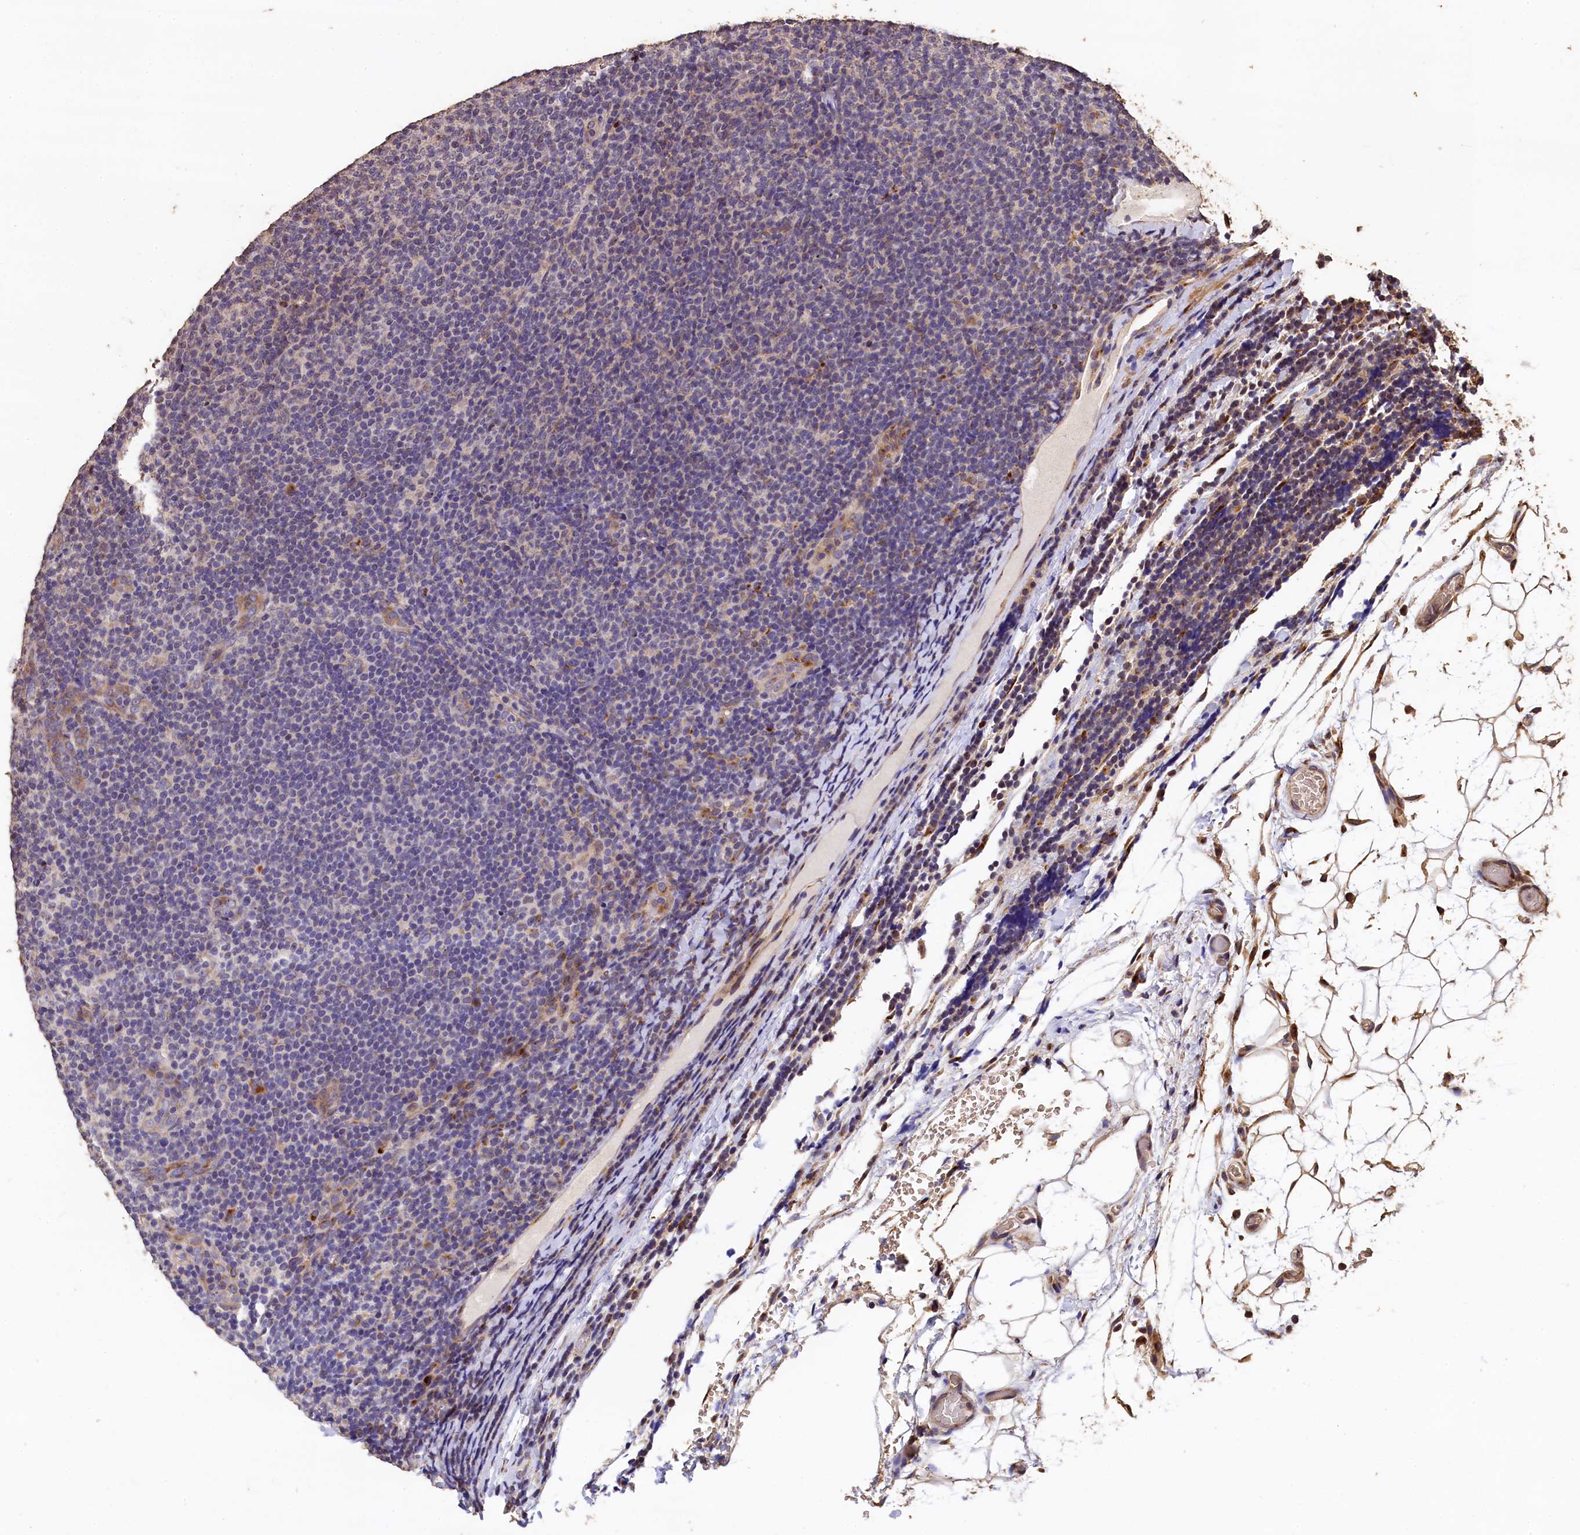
{"staining": {"intensity": "weak", "quantity": "<25%", "location": "cytoplasmic/membranous"}, "tissue": "lymphoma", "cell_type": "Tumor cells", "image_type": "cancer", "snomed": [{"axis": "morphology", "description": "Malignant lymphoma, non-Hodgkin's type, Low grade"}, {"axis": "topography", "description": "Lymph node"}], "caption": "An immunohistochemistry histopathology image of lymphoma is shown. There is no staining in tumor cells of lymphoma. The staining was performed using DAB (3,3'-diaminobenzidine) to visualize the protein expression in brown, while the nuclei were stained in blue with hematoxylin (Magnification: 20x).", "gene": "LSM4", "patient": {"sex": "male", "age": 66}}